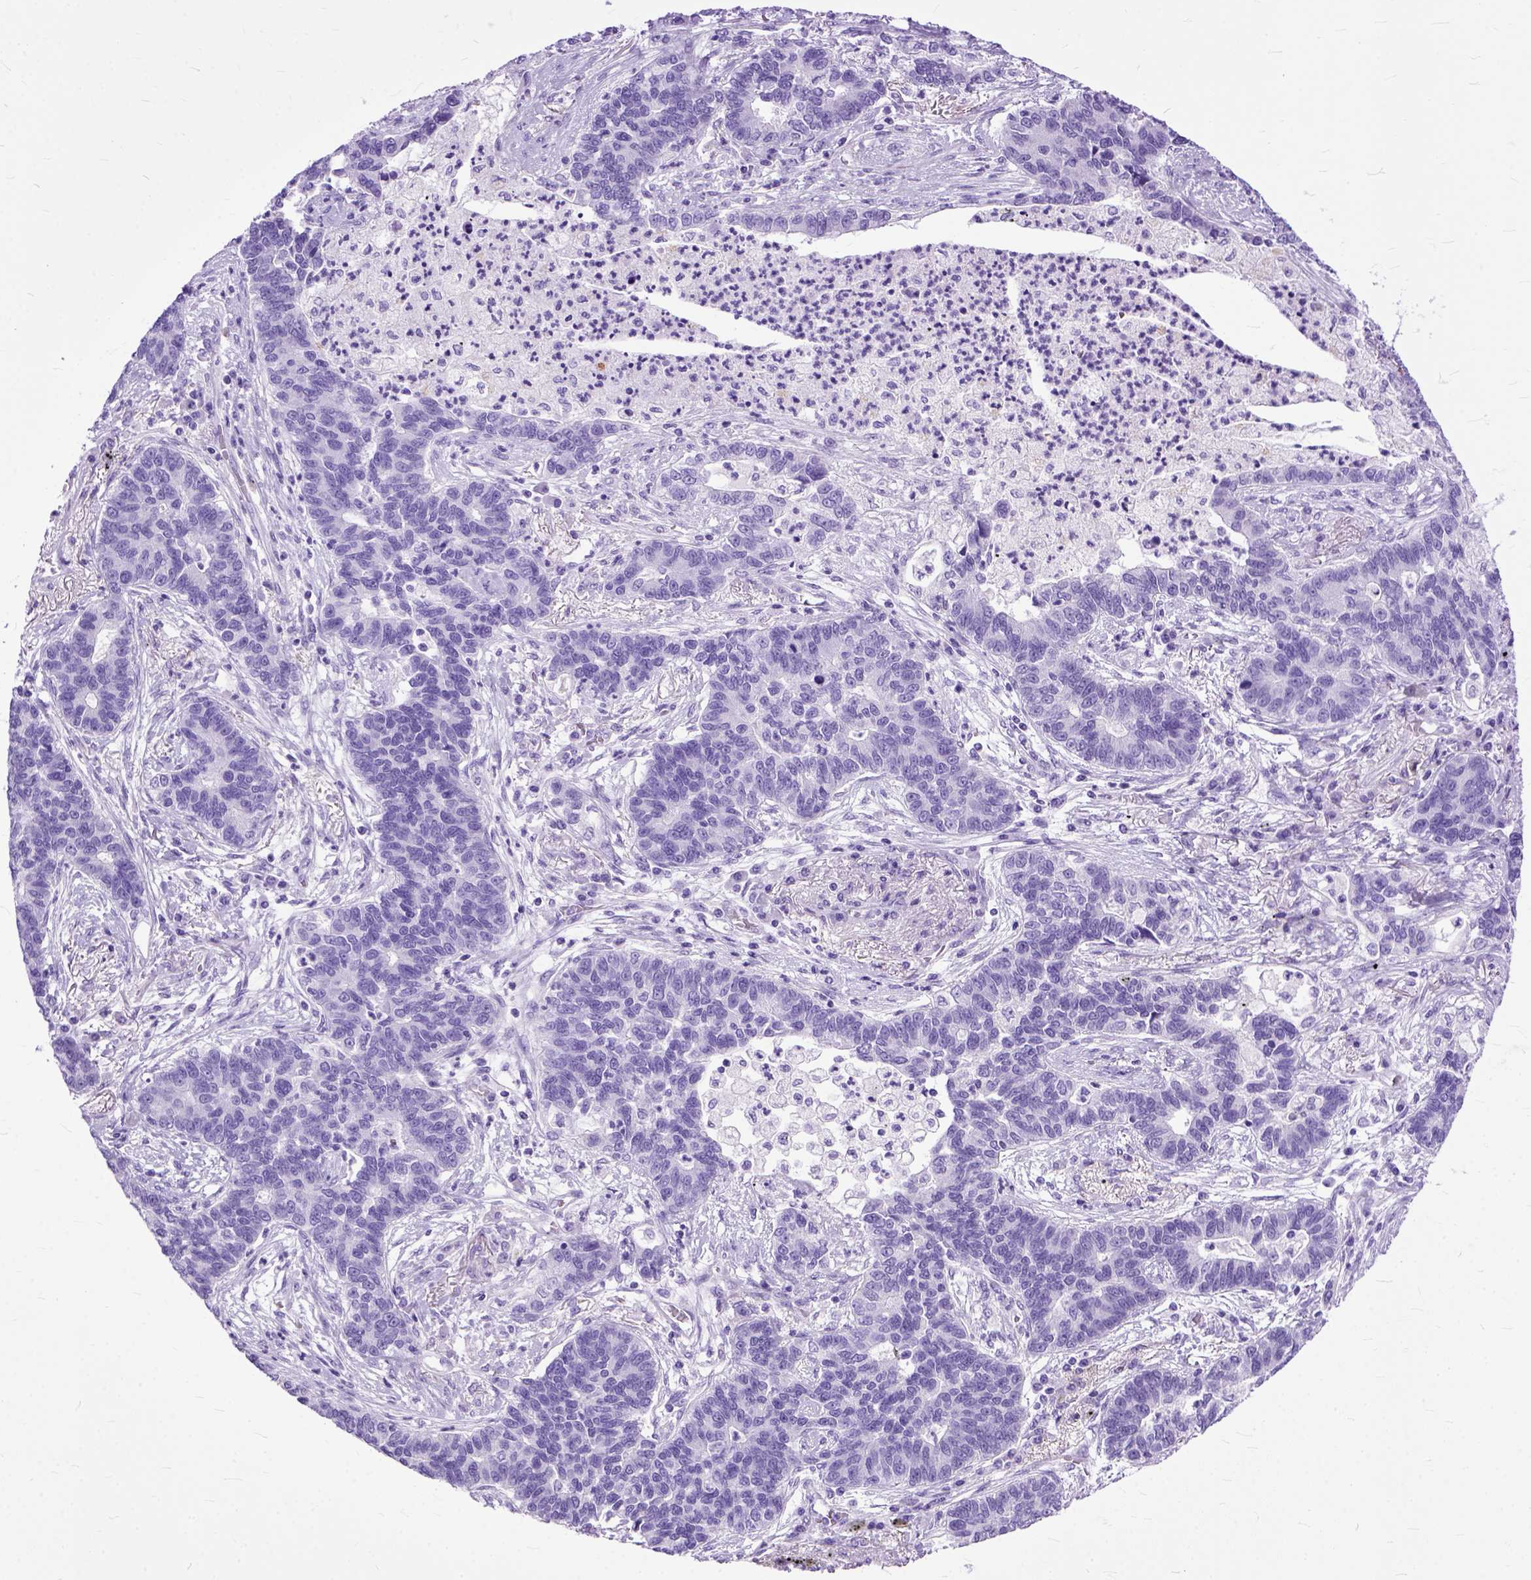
{"staining": {"intensity": "negative", "quantity": "none", "location": "none"}, "tissue": "lung cancer", "cell_type": "Tumor cells", "image_type": "cancer", "snomed": [{"axis": "morphology", "description": "Adenocarcinoma, NOS"}, {"axis": "topography", "description": "Lung"}], "caption": "High magnification brightfield microscopy of adenocarcinoma (lung) stained with DAB (3,3'-diaminobenzidine) (brown) and counterstained with hematoxylin (blue): tumor cells show no significant positivity. (DAB (3,3'-diaminobenzidine) IHC with hematoxylin counter stain).", "gene": "GNGT1", "patient": {"sex": "female", "age": 57}}